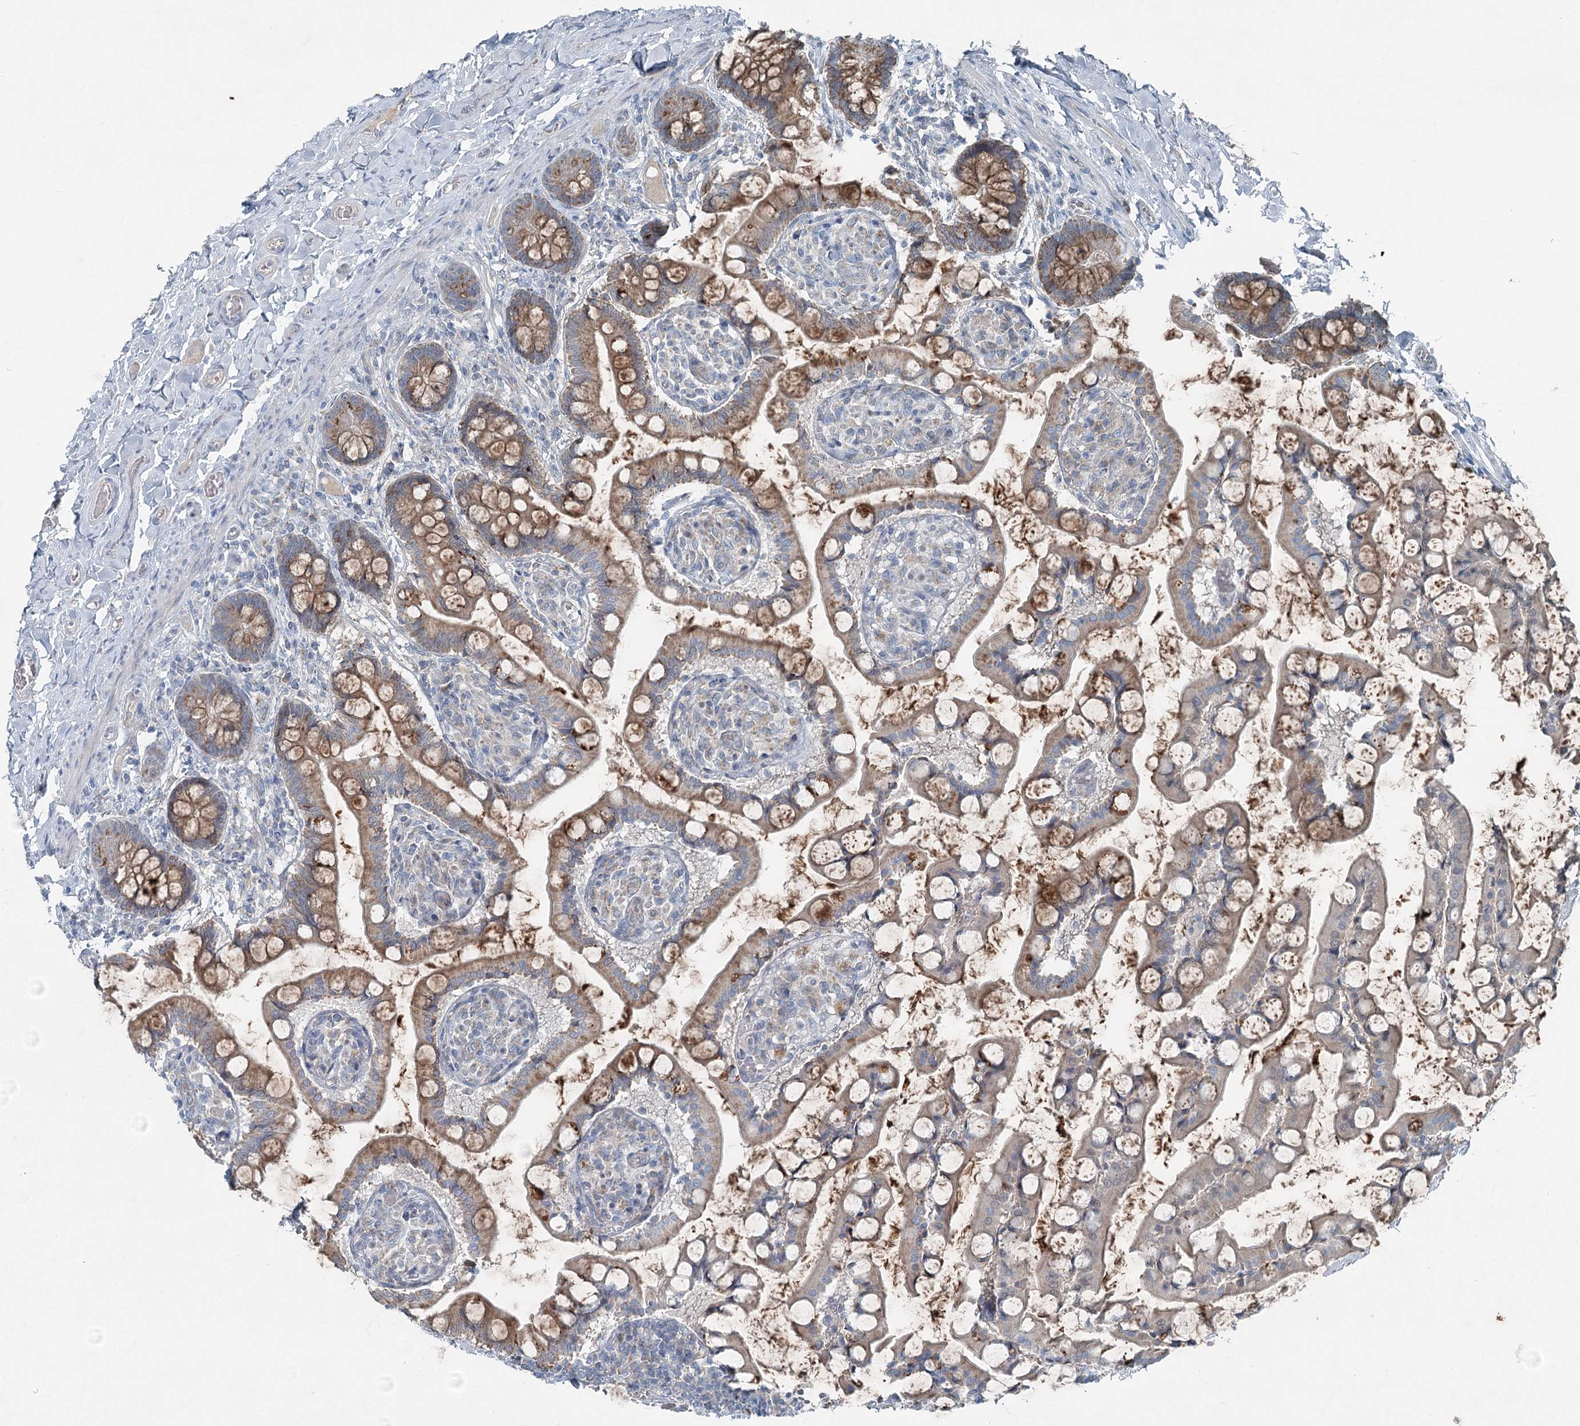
{"staining": {"intensity": "strong", "quantity": ">75%", "location": "cytoplasmic/membranous"}, "tissue": "small intestine", "cell_type": "Glandular cells", "image_type": "normal", "snomed": [{"axis": "morphology", "description": "Normal tissue, NOS"}, {"axis": "topography", "description": "Small intestine"}], "caption": "High-magnification brightfield microscopy of benign small intestine stained with DAB (brown) and counterstained with hematoxylin (blue). glandular cells exhibit strong cytoplasmic/membranous positivity is present in approximately>75% of cells. The staining was performed using DAB, with brown indicating positive protein expression. Nuclei are stained blue with hematoxylin.", "gene": "CHCHD5", "patient": {"sex": "male", "age": 52}}